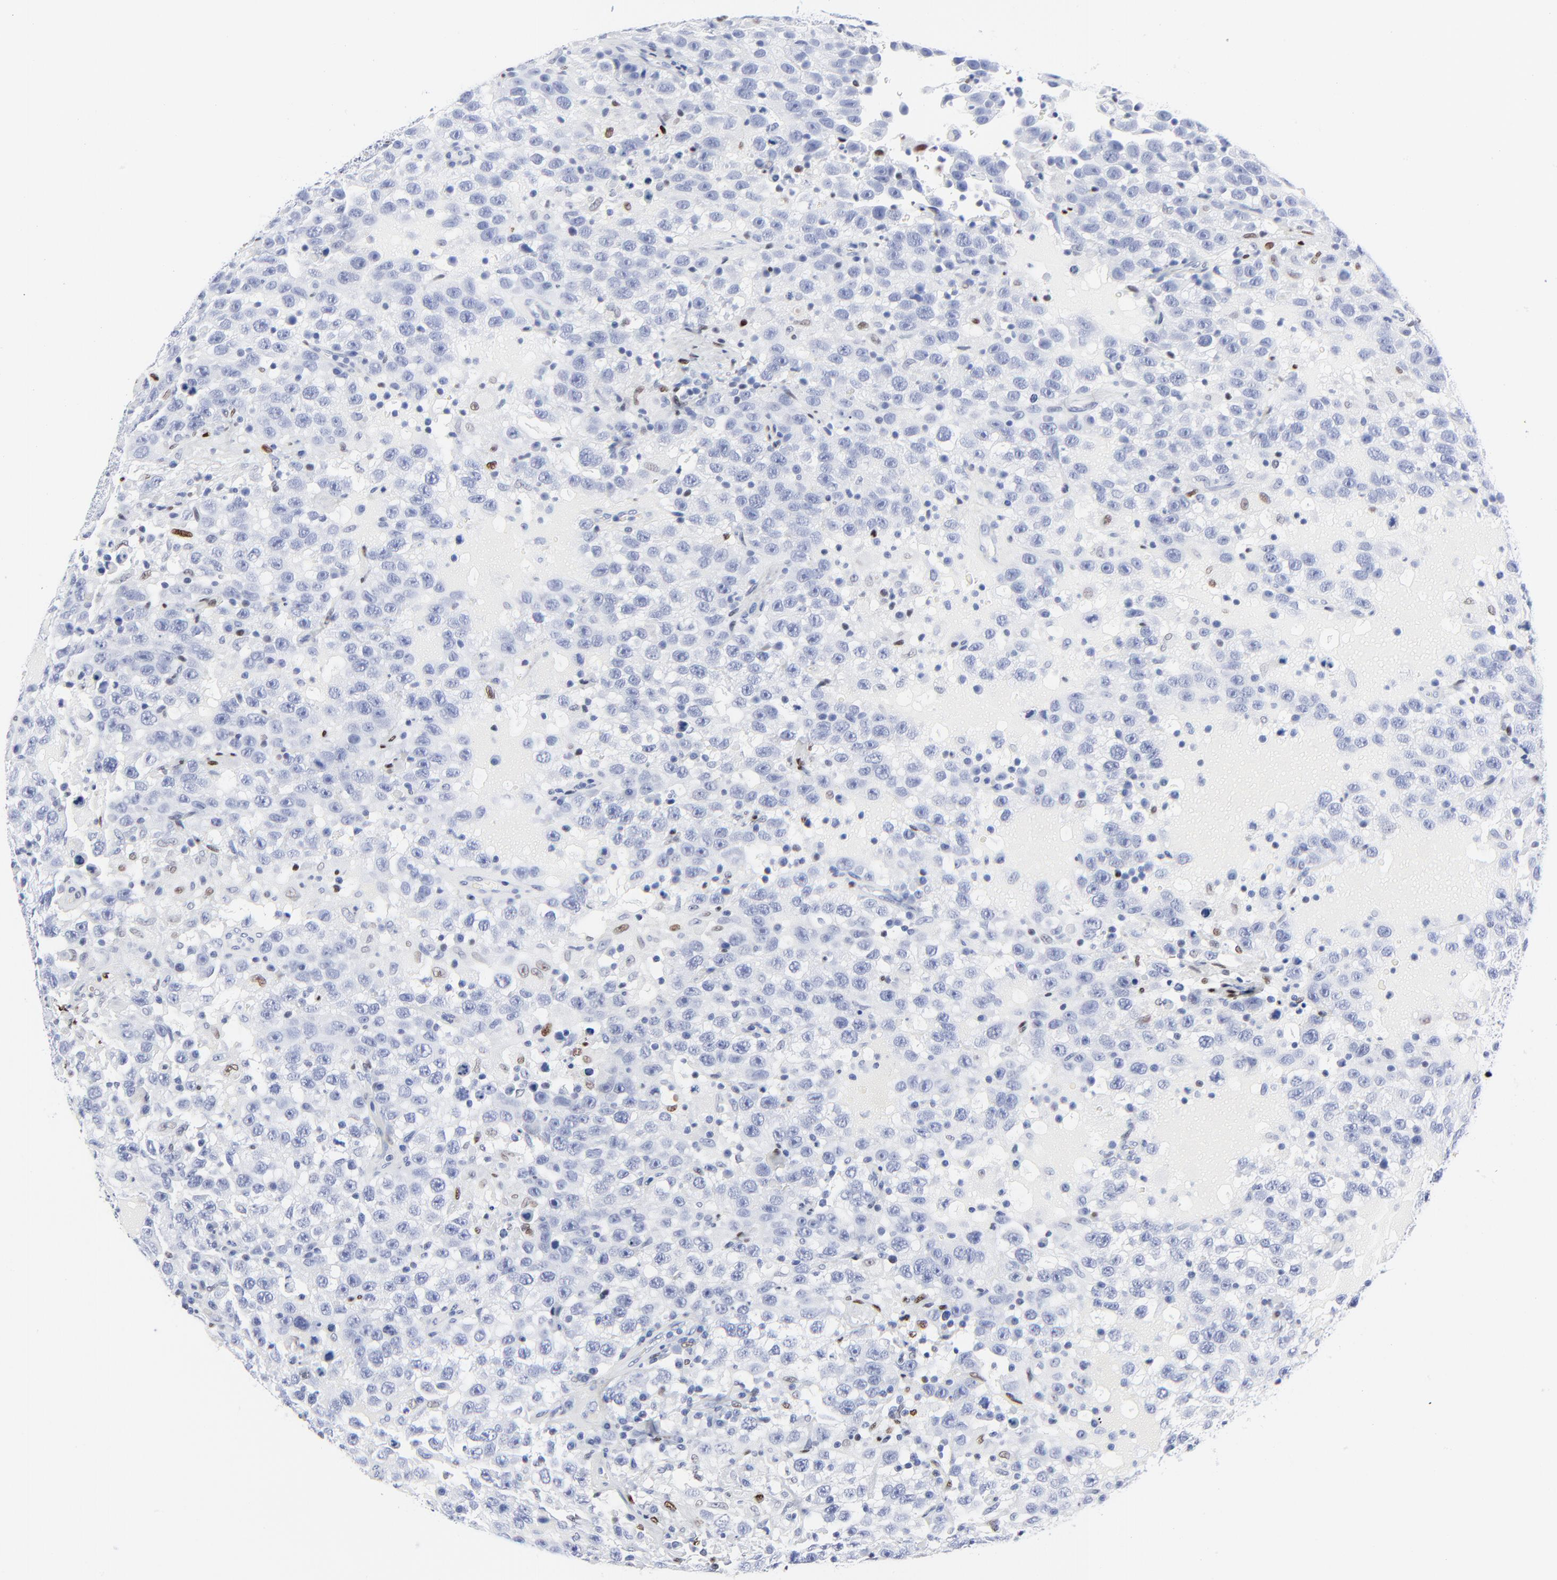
{"staining": {"intensity": "negative", "quantity": "none", "location": "none"}, "tissue": "testis cancer", "cell_type": "Tumor cells", "image_type": "cancer", "snomed": [{"axis": "morphology", "description": "Seminoma, NOS"}, {"axis": "topography", "description": "Testis"}], "caption": "A micrograph of testis cancer (seminoma) stained for a protein reveals no brown staining in tumor cells.", "gene": "JUN", "patient": {"sex": "male", "age": 41}}